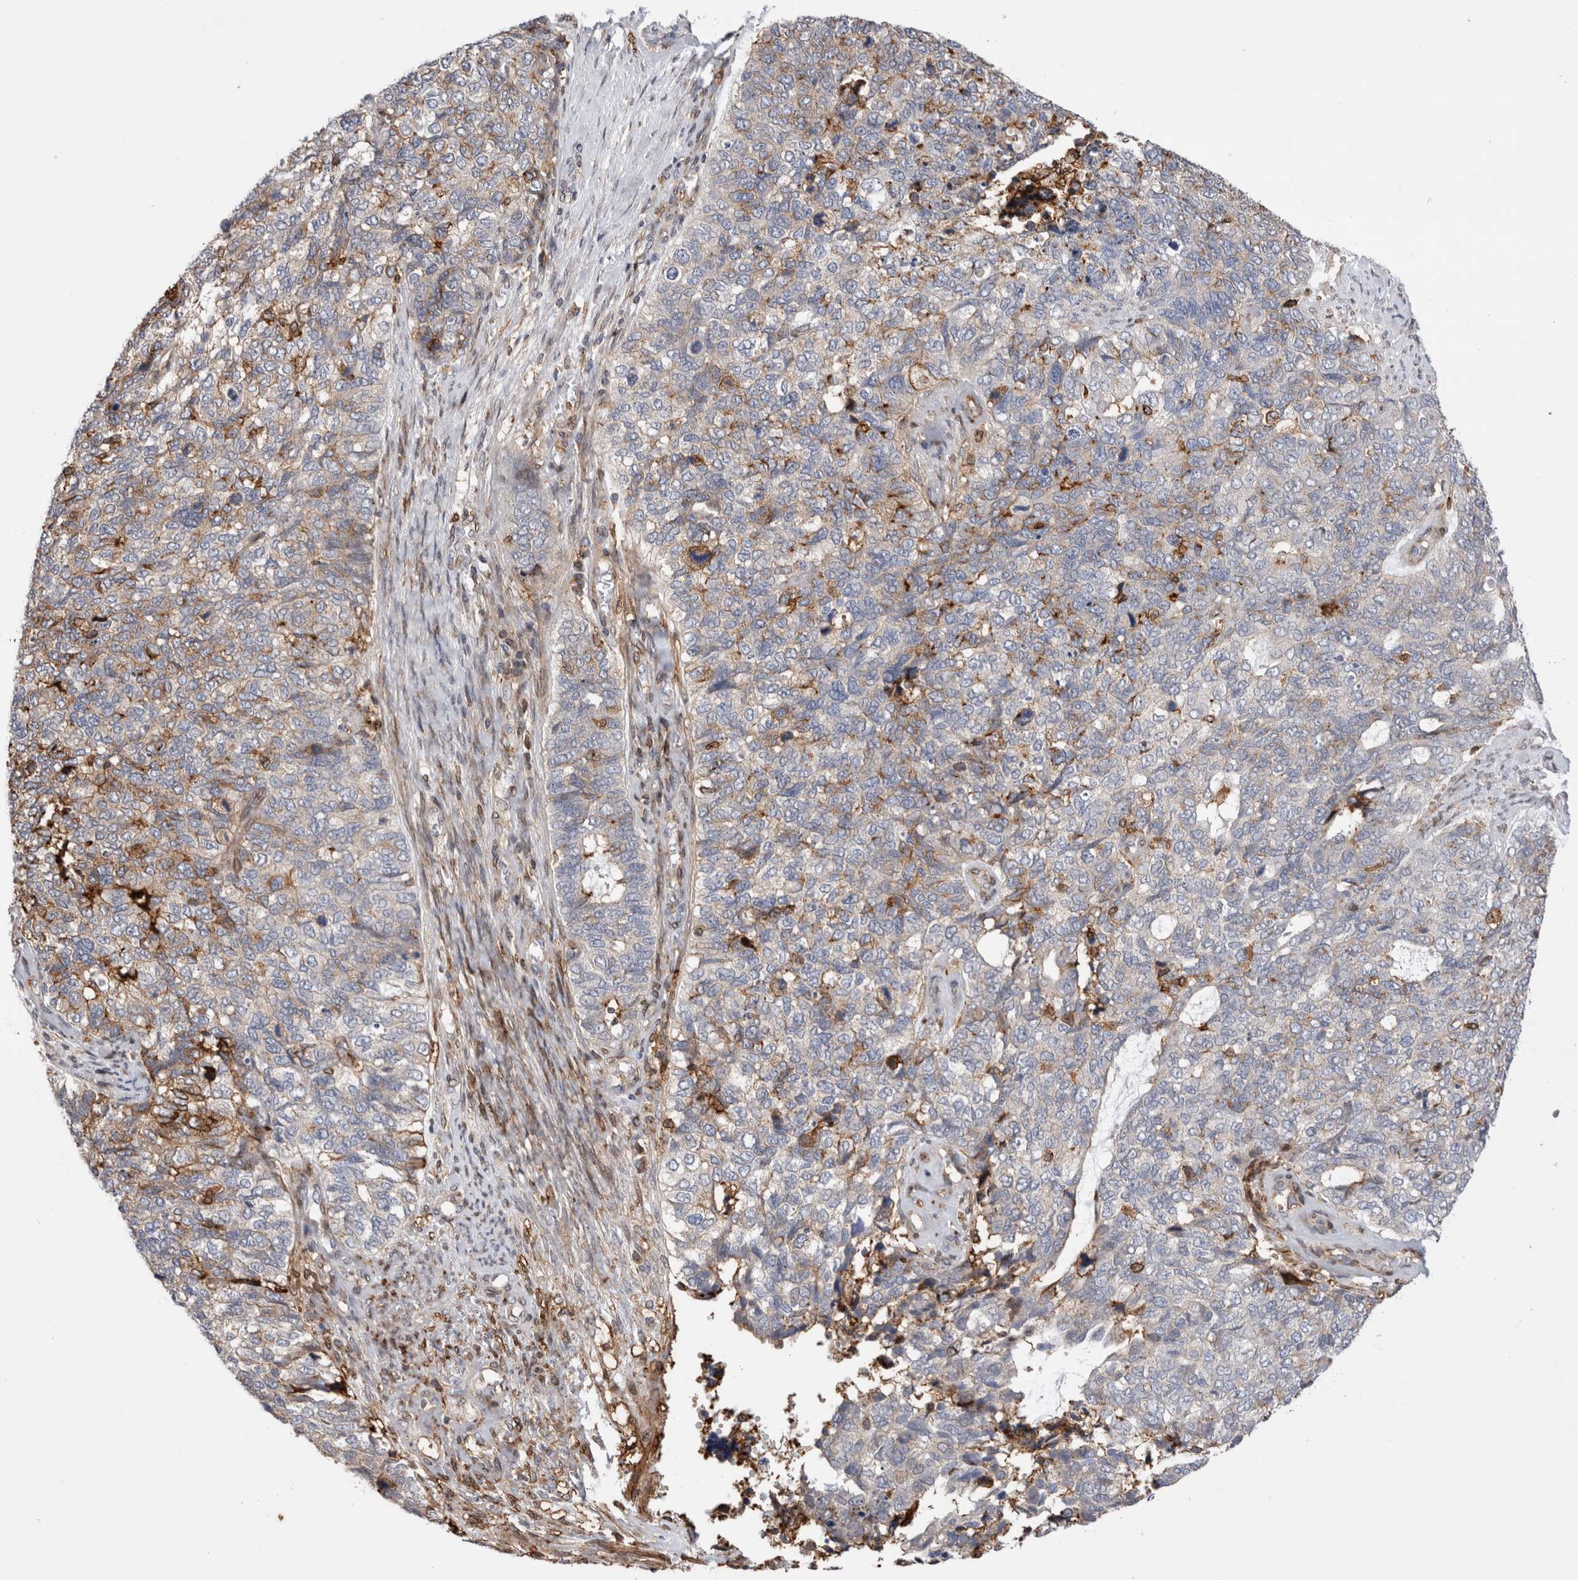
{"staining": {"intensity": "weak", "quantity": "25%-75%", "location": "cytoplasmic/membranous"}, "tissue": "cervical cancer", "cell_type": "Tumor cells", "image_type": "cancer", "snomed": [{"axis": "morphology", "description": "Squamous cell carcinoma, NOS"}, {"axis": "topography", "description": "Cervix"}], "caption": "Weak cytoplasmic/membranous positivity is present in approximately 25%-75% of tumor cells in squamous cell carcinoma (cervical). (Brightfield microscopy of DAB IHC at high magnification).", "gene": "CCDC88B", "patient": {"sex": "female", "age": 63}}